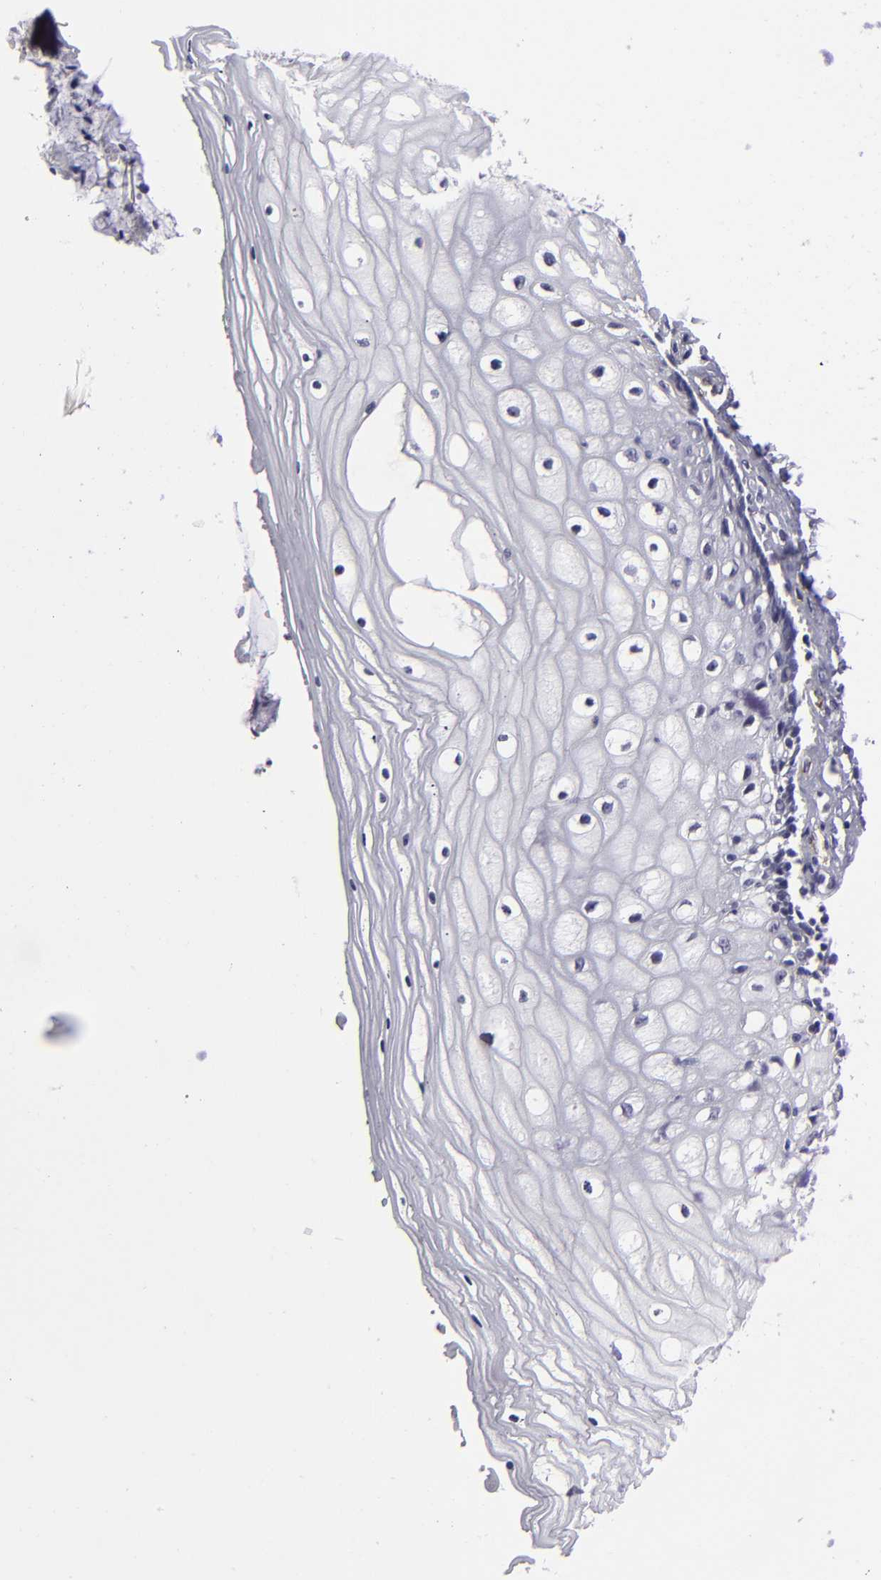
{"staining": {"intensity": "weak", "quantity": "<25%", "location": "cytoplasmic/membranous"}, "tissue": "vagina", "cell_type": "Squamous epithelial cells", "image_type": "normal", "snomed": [{"axis": "morphology", "description": "Normal tissue, NOS"}, {"axis": "topography", "description": "Vagina"}], "caption": "Protein analysis of unremarkable vagina shows no significant staining in squamous epithelial cells.", "gene": "ZNF175", "patient": {"sex": "female", "age": 46}}